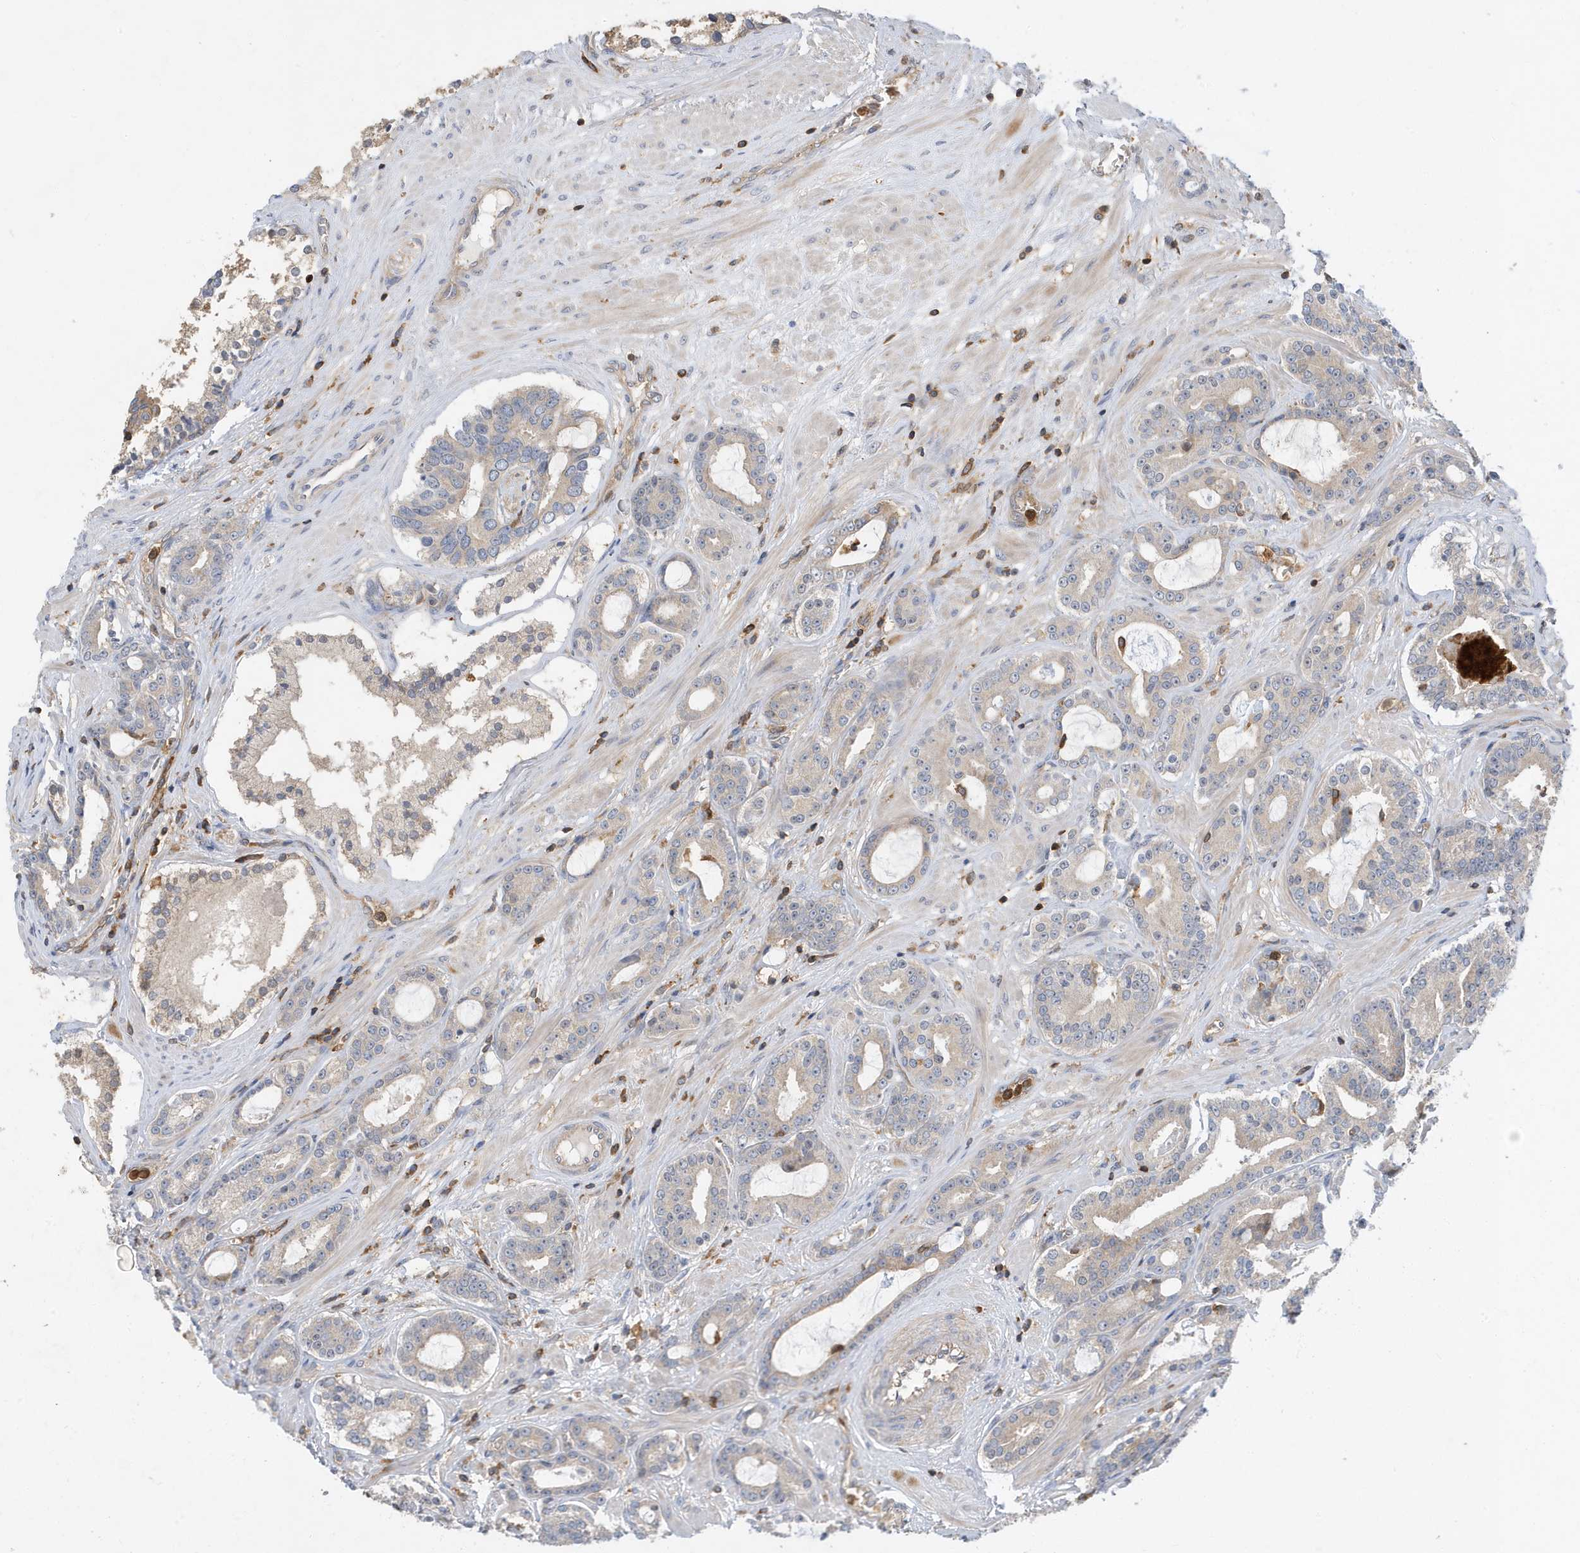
{"staining": {"intensity": "weak", "quantity": "25%-75%", "location": "cytoplasmic/membranous"}, "tissue": "prostate cancer", "cell_type": "Tumor cells", "image_type": "cancer", "snomed": [{"axis": "morphology", "description": "Adenocarcinoma, High grade"}, {"axis": "topography", "description": "Prostate"}], "caption": "Prostate cancer stained for a protein reveals weak cytoplasmic/membranous positivity in tumor cells.", "gene": "LAPTM4A", "patient": {"sex": "male", "age": 58}}